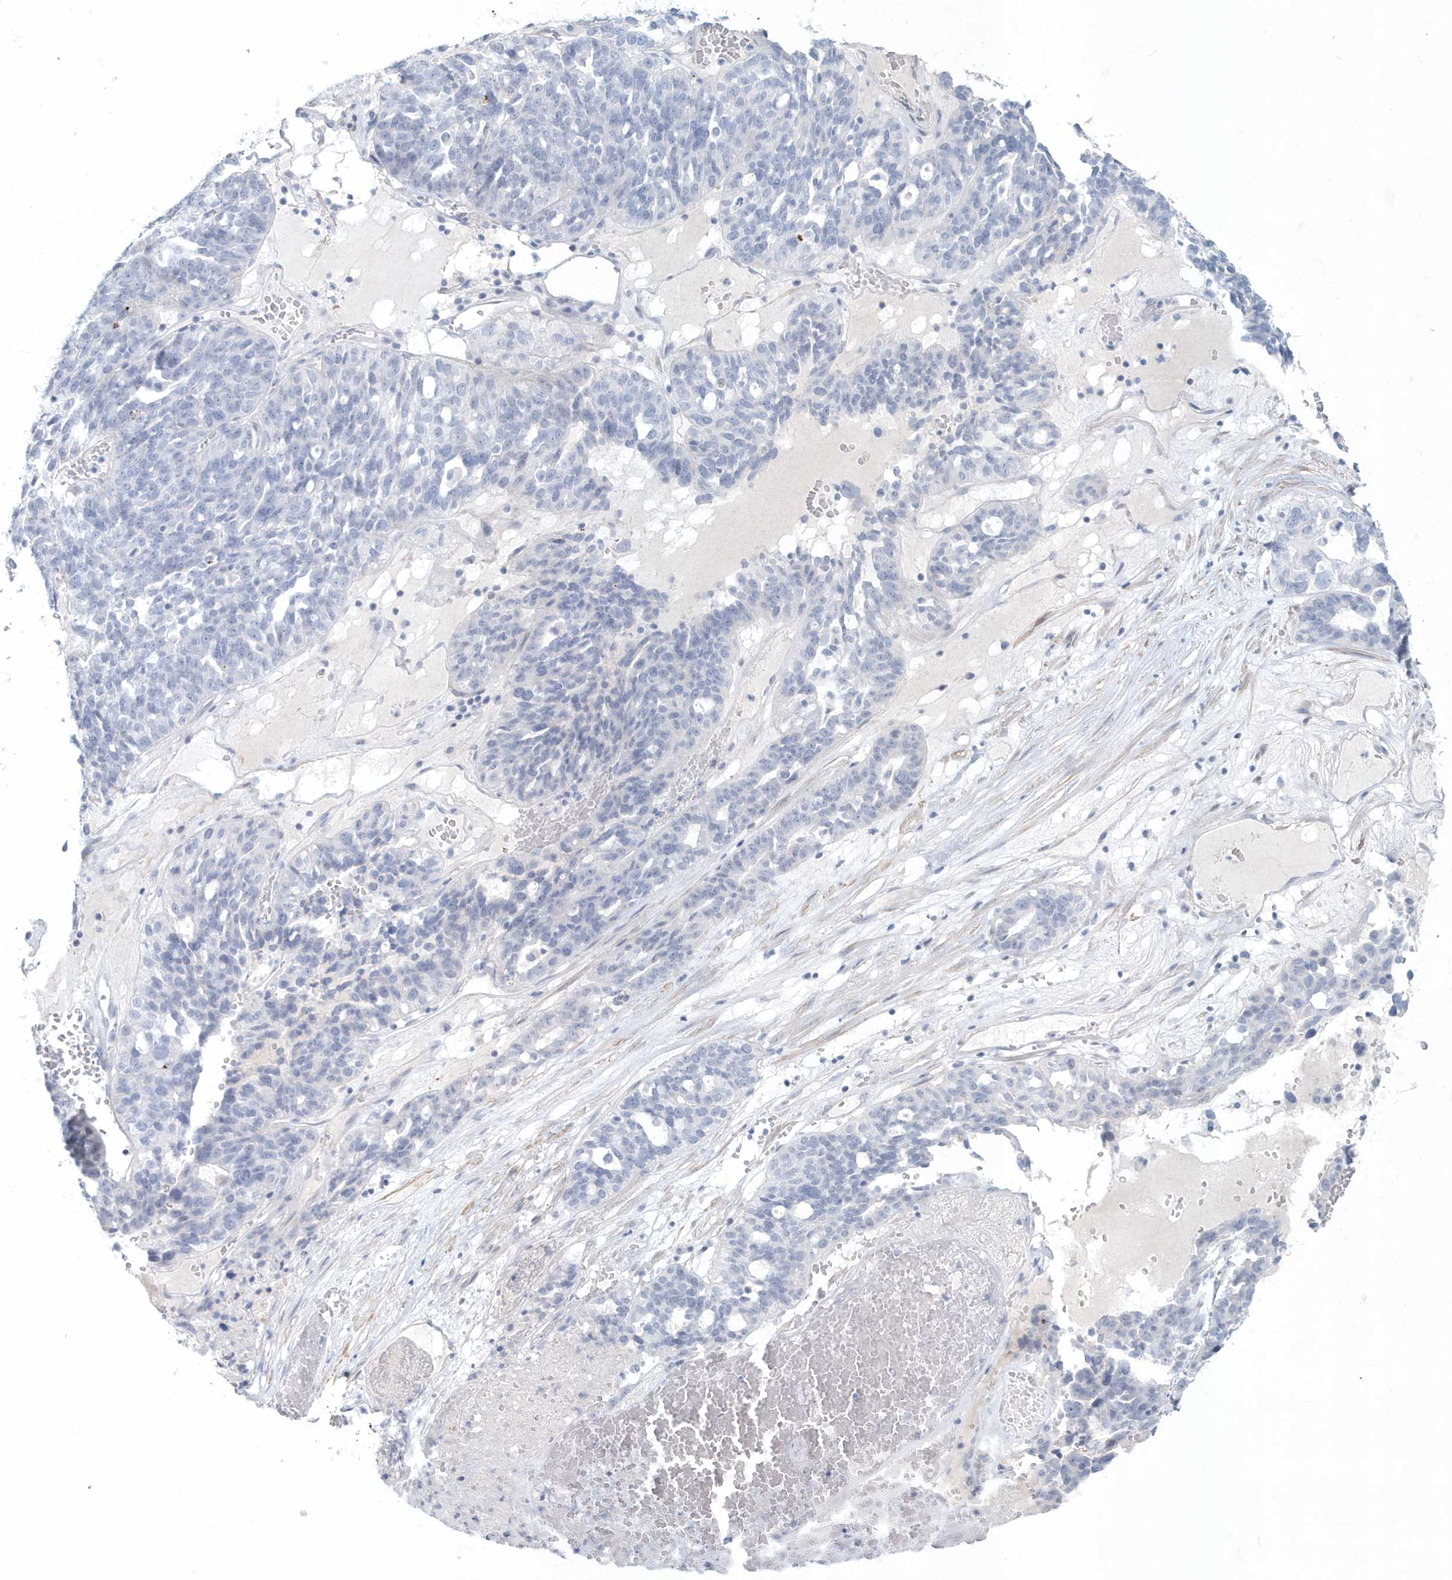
{"staining": {"intensity": "negative", "quantity": "none", "location": "none"}, "tissue": "ovarian cancer", "cell_type": "Tumor cells", "image_type": "cancer", "snomed": [{"axis": "morphology", "description": "Cystadenocarcinoma, serous, NOS"}, {"axis": "topography", "description": "Ovary"}], "caption": "This photomicrograph is of ovarian serous cystadenocarcinoma stained with immunohistochemistry (IHC) to label a protein in brown with the nuclei are counter-stained blue. There is no positivity in tumor cells. Nuclei are stained in blue.", "gene": "MYOT", "patient": {"sex": "female", "age": 59}}